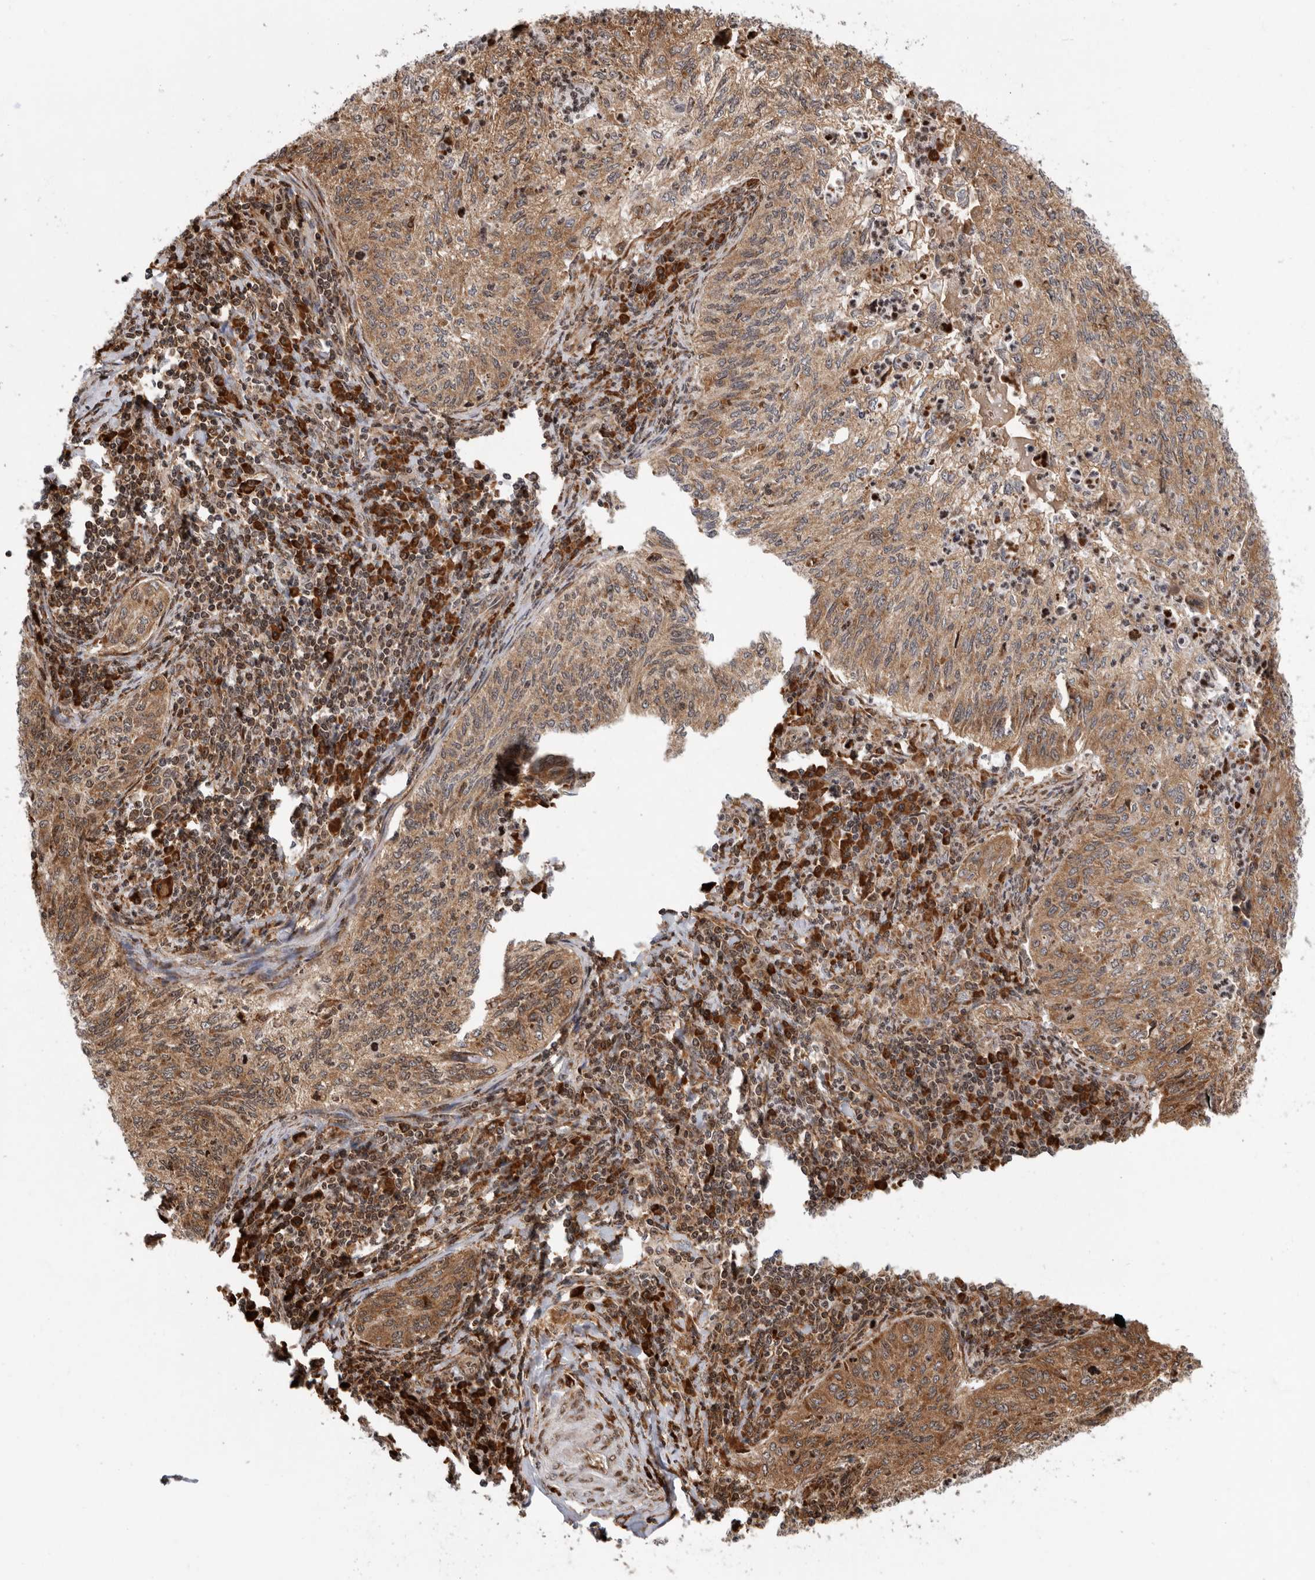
{"staining": {"intensity": "moderate", "quantity": ">75%", "location": "cytoplasmic/membranous"}, "tissue": "cervical cancer", "cell_type": "Tumor cells", "image_type": "cancer", "snomed": [{"axis": "morphology", "description": "Squamous cell carcinoma, NOS"}, {"axis": "topography", "description": "Cervix"}], "caption": "Moderate cytoplasmic/membranous staining is appreciated in approximately >75% of tumor cells in cervical squamous cell carcinoma.", "gene": "FZD3", "patient": {"sex": "female", "age": 30}}